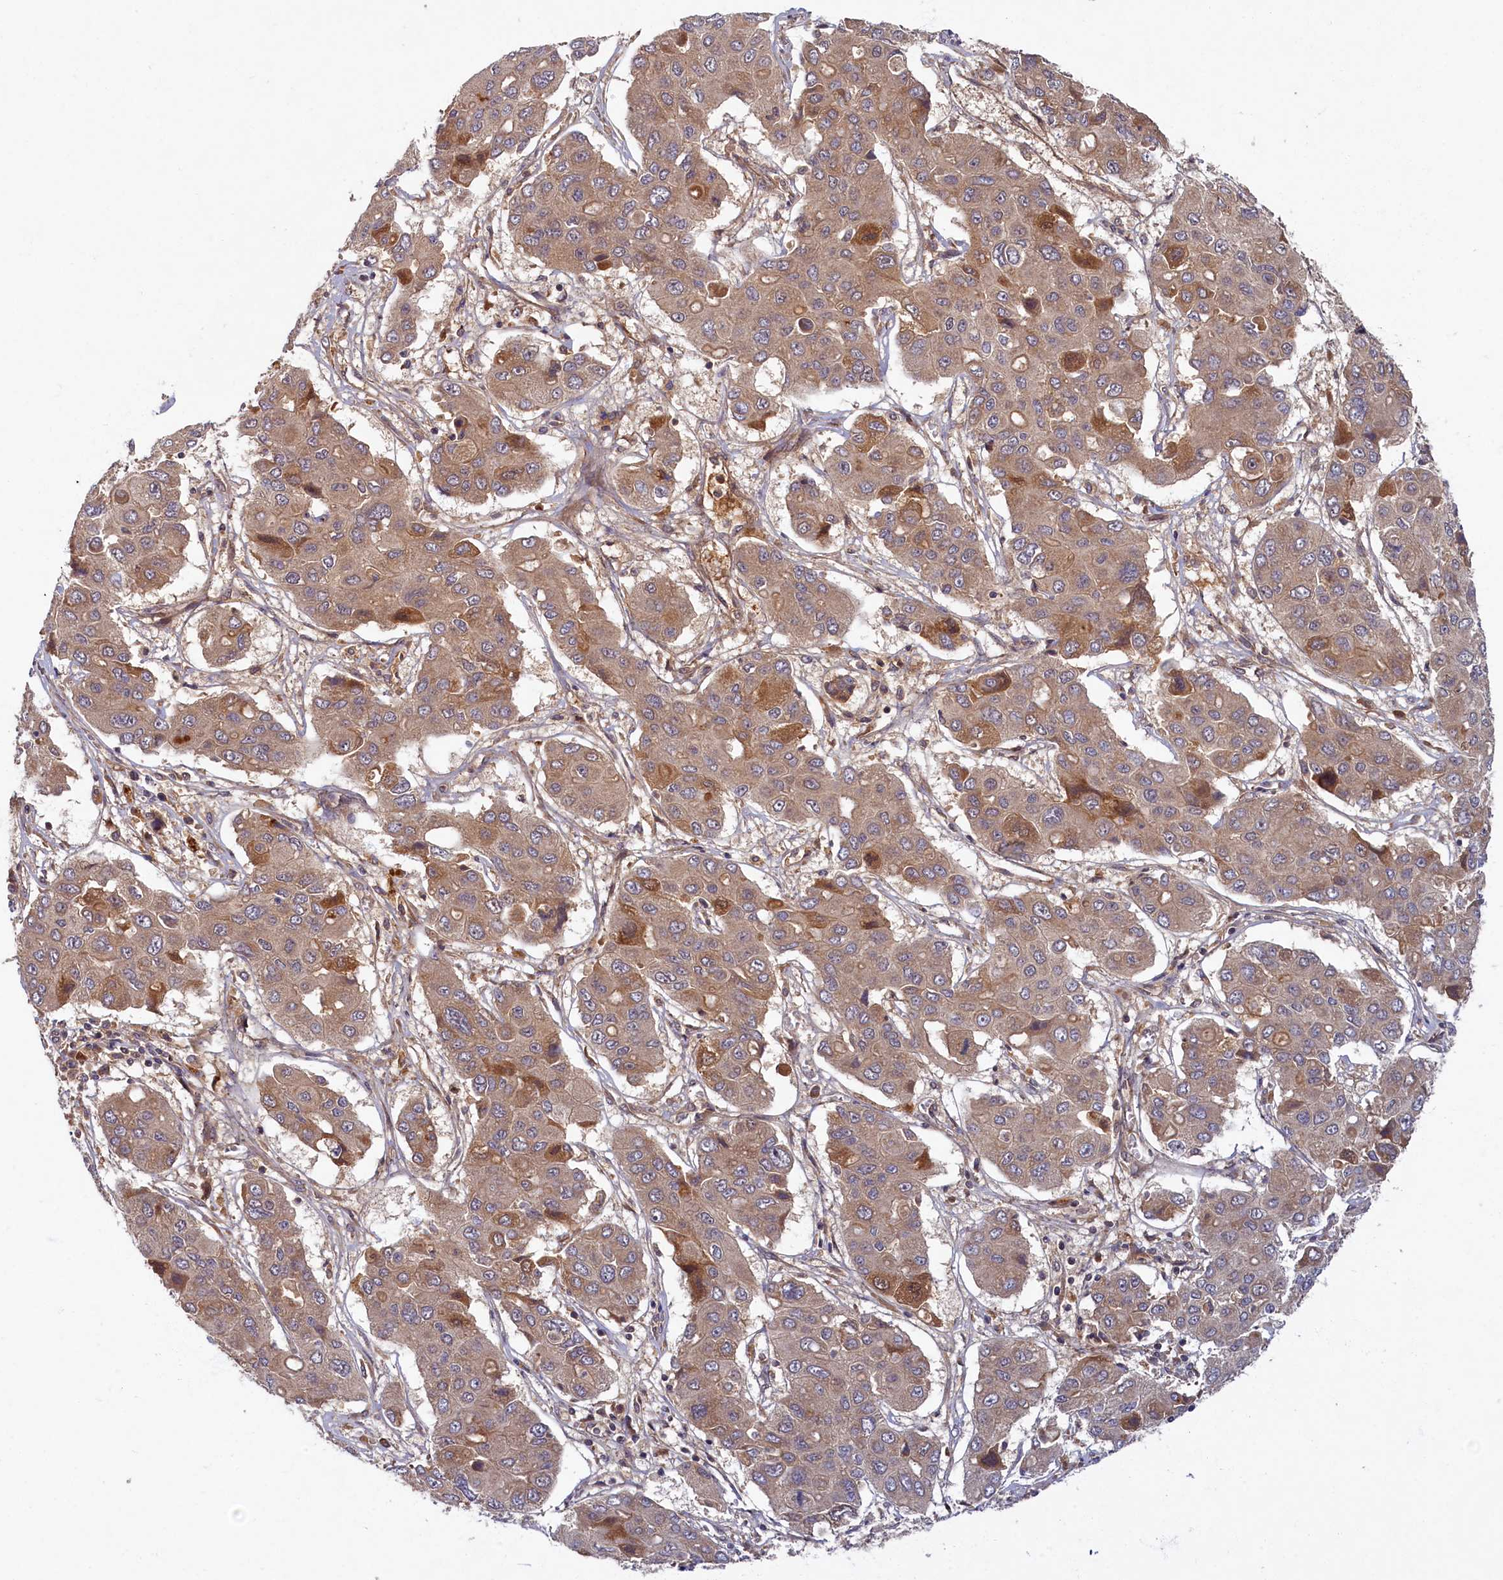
{"staining": {"intensity": "moderate", "quantity": "<25%", "location": "cytoplasmic/membranous"}, "tissue": "liver cancer", "cell_type": "Tumor cells", "image_type": "cancer", "snomed": [{"axis": "morphology", "description": "Cholangiocarcinoma"}, {"axis": "topography", "description": "Liver"}], "caption": "Immunohistochemistry image of neoplastic tissue: liver cancer (cholangiocarcinoma) stained using immunohistochemistry (IHC) displays low levels of moderate protein expression localized specifically in the cytoplasmic/membranous of tumor cells, appearing as a cytoplasmic/membranous brown color.", "gene": "BICD1", "patient": {"sex": "male", "age": 67}}